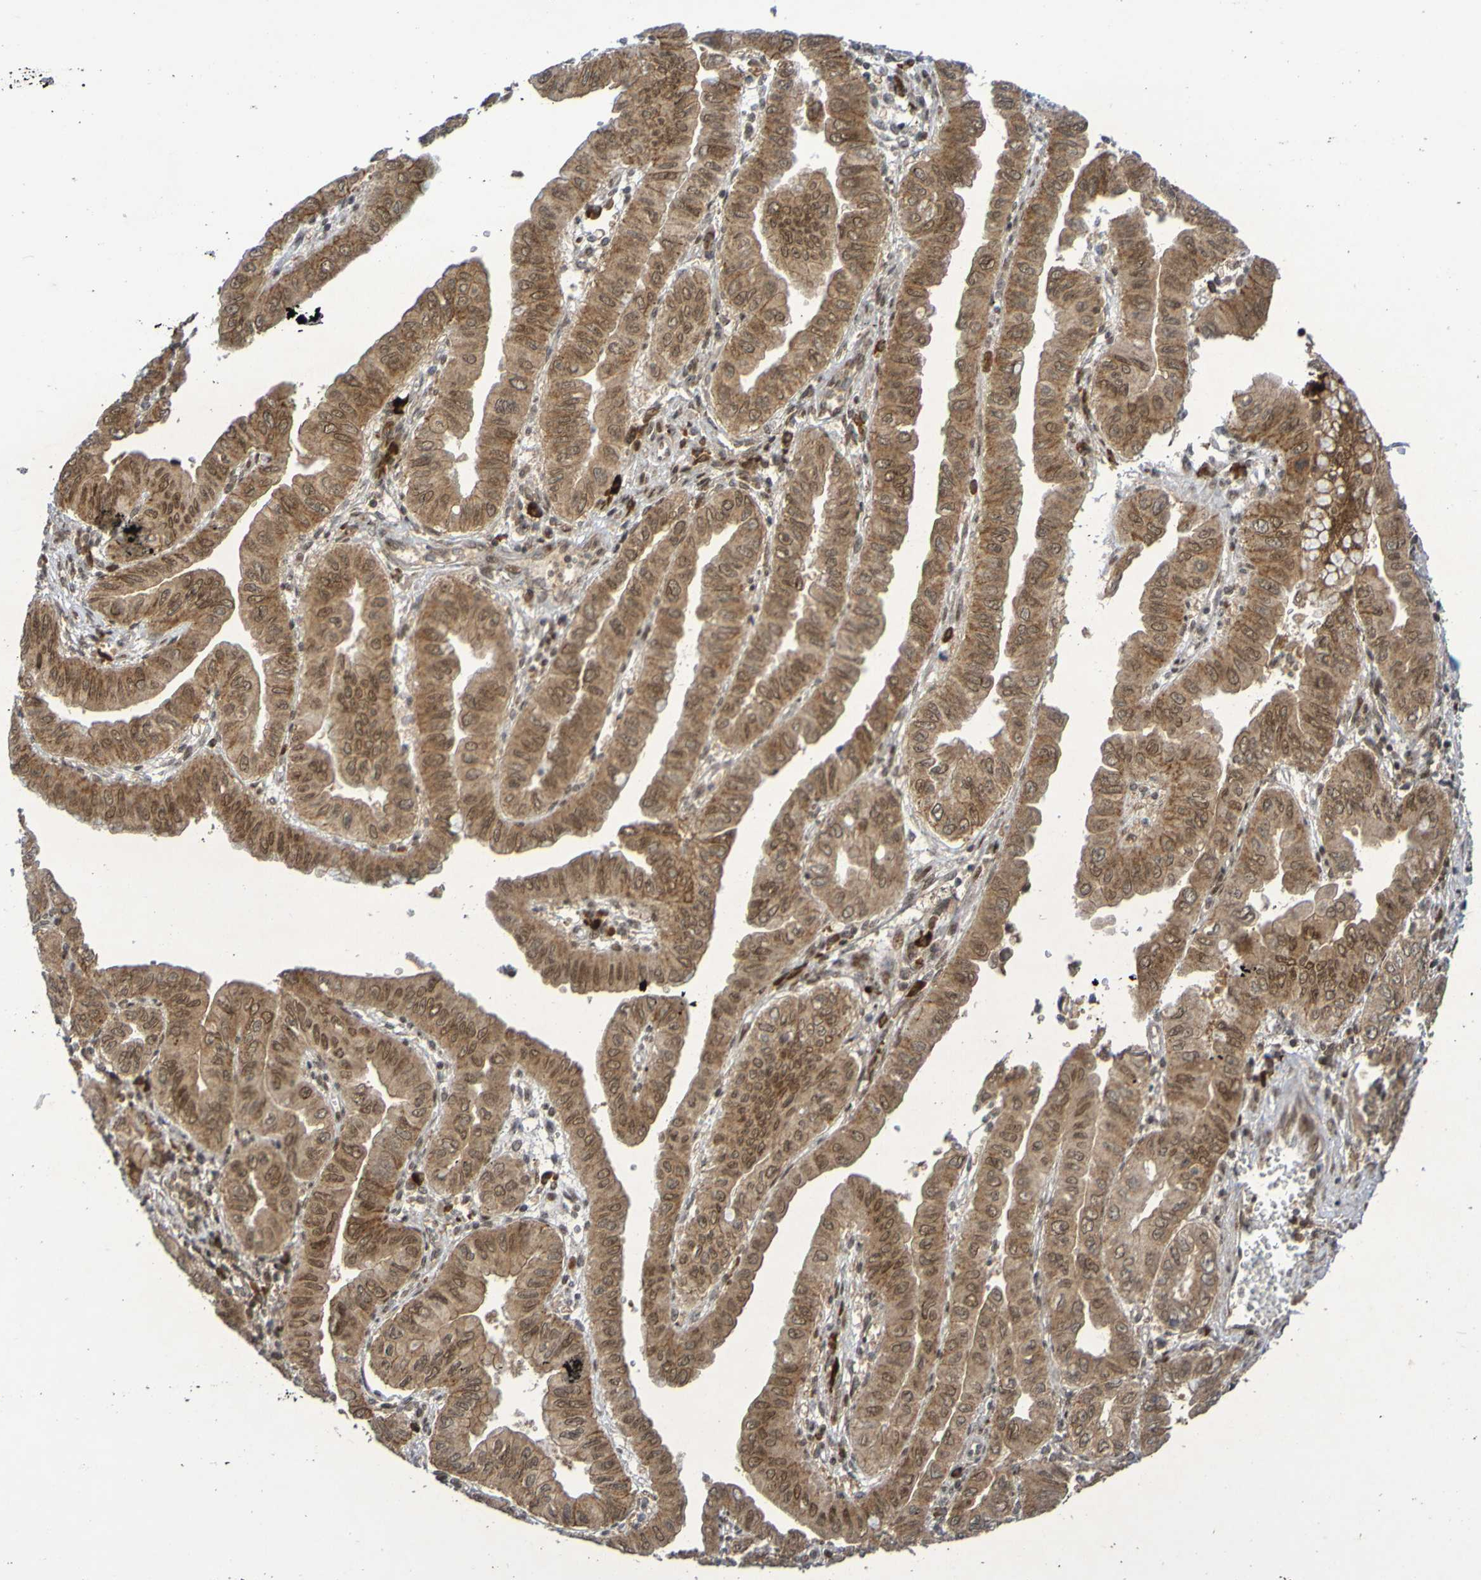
{"staining": {"intensity": "moderate", "quantity": ">75%", "location": "cytoplasmic/membranous,nuclear"}, "tissue": "pancreatic cancer", "cell_type": "Tumor cells", "image_type": "cancer", "snomed": [{"axis": "morphology", "description": "Normal tissue, NOS"}, {"axis": "topography", "description": "Lymph node"}], "caption": "Pancreatic cancer stained with DAB immunohistochemistry (IHC) reveals medium levels of moderate cytoplasmic/membranous and nuclear staining in about >75% of tumor cells.", "gene": "ITLN1", "patient": {"sex": "male", "age": 50}}